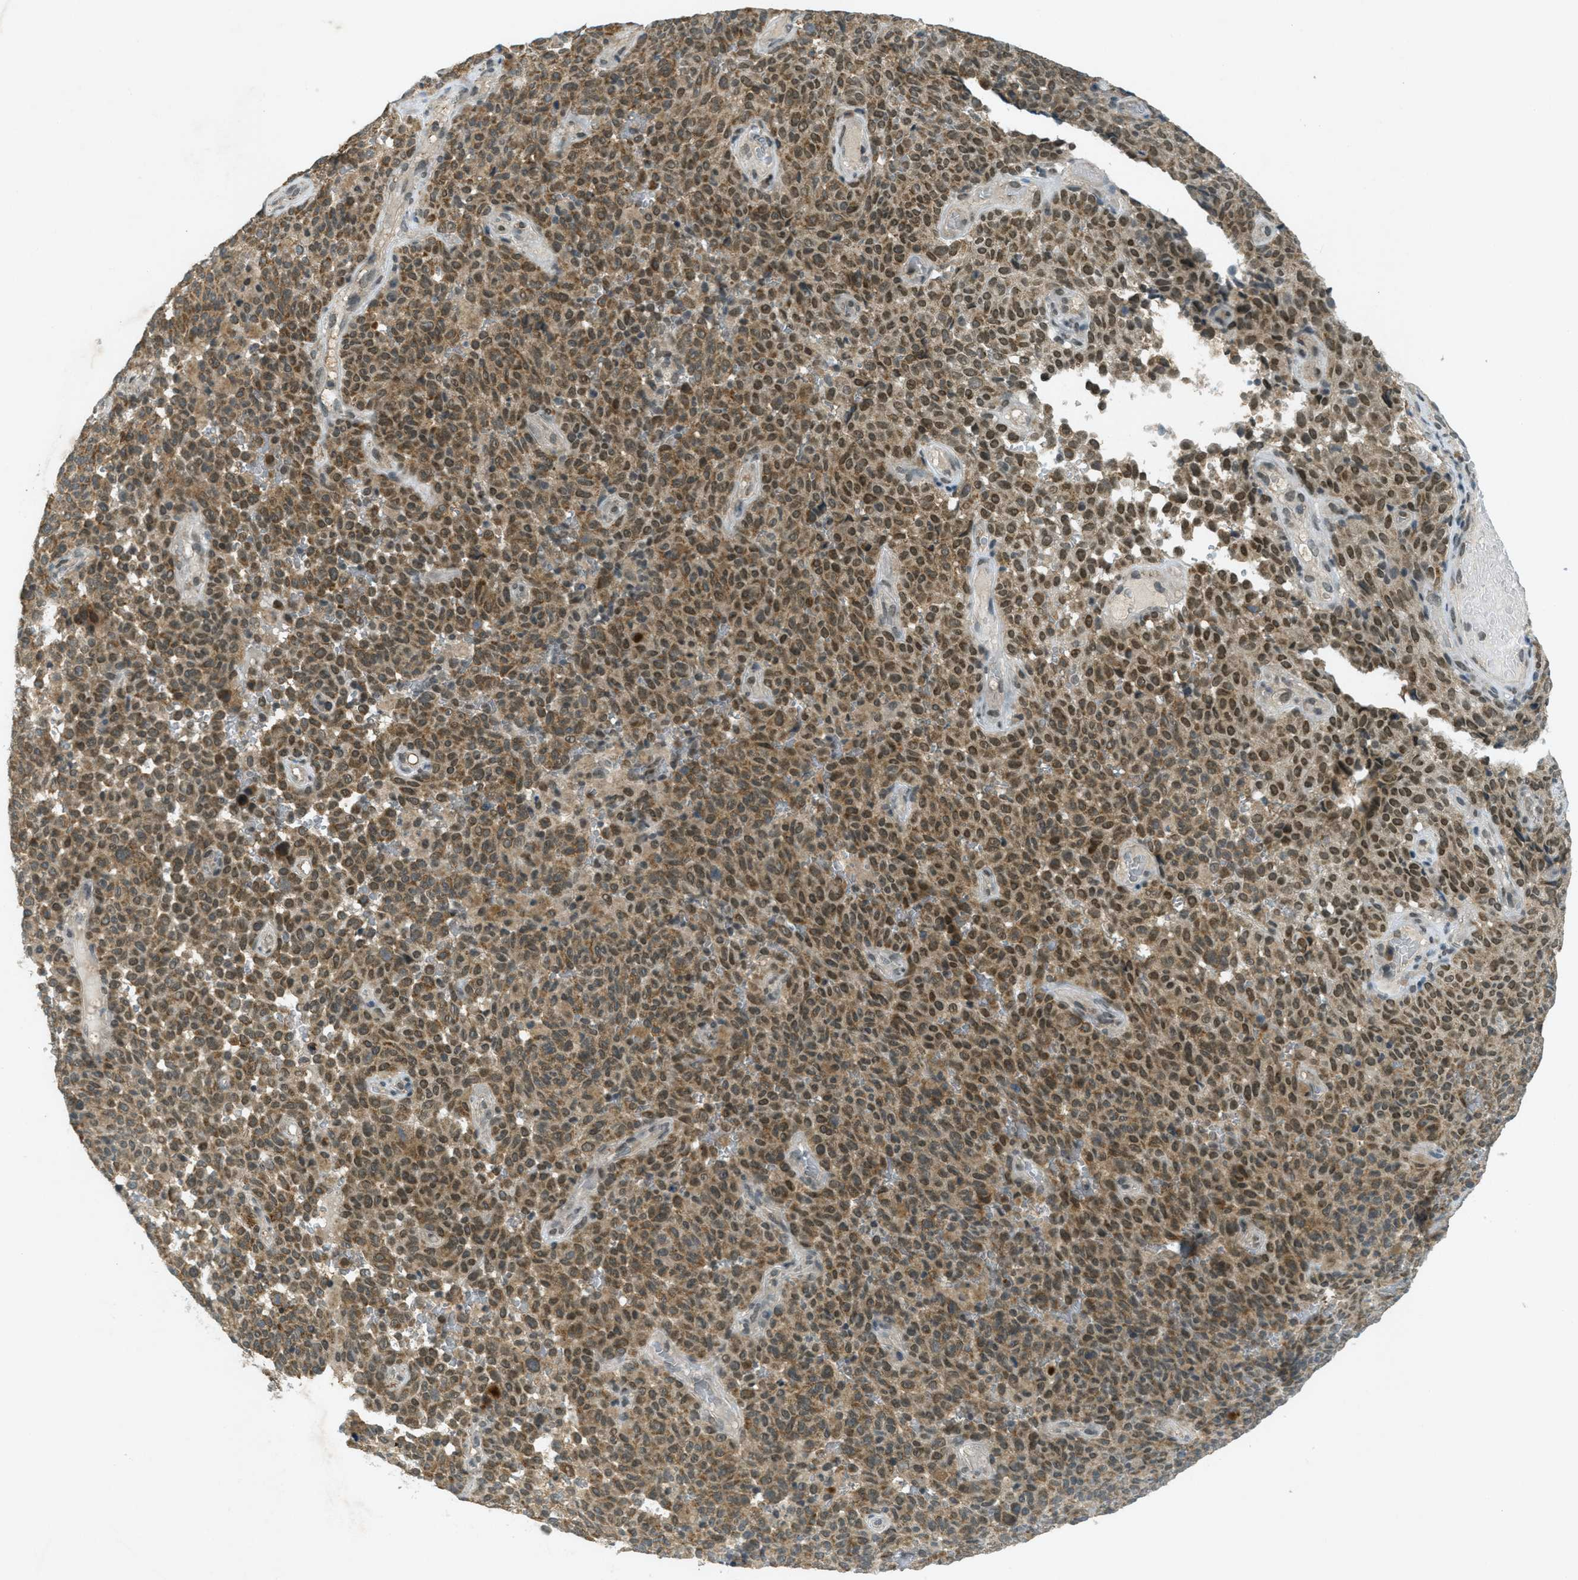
{"staining": {"intensity": "moderate", "quantity": ">75%", "location": "cytoplasmic/membranous,nuclear"}, "tissue": "melanoma", "cell_type": "Tumor cells", "image_type": "cancer", "snomed": [{"axis": "morphology", "description": "Malignant melanoma, NOS"}, {"axis": "topography", "description": "Skin"}], "caption": "Protein analysis of malignant melanoma tissue displays moderate cytoplasmic/membranous and nuclear positivity in approximately >75% of tumor cells. Immunohistochemistry (ihc) stains the protein in brown and the nuclei are stained blue.", "gene": "TCF20", "patient": {"sex": "female", "age": 82}}